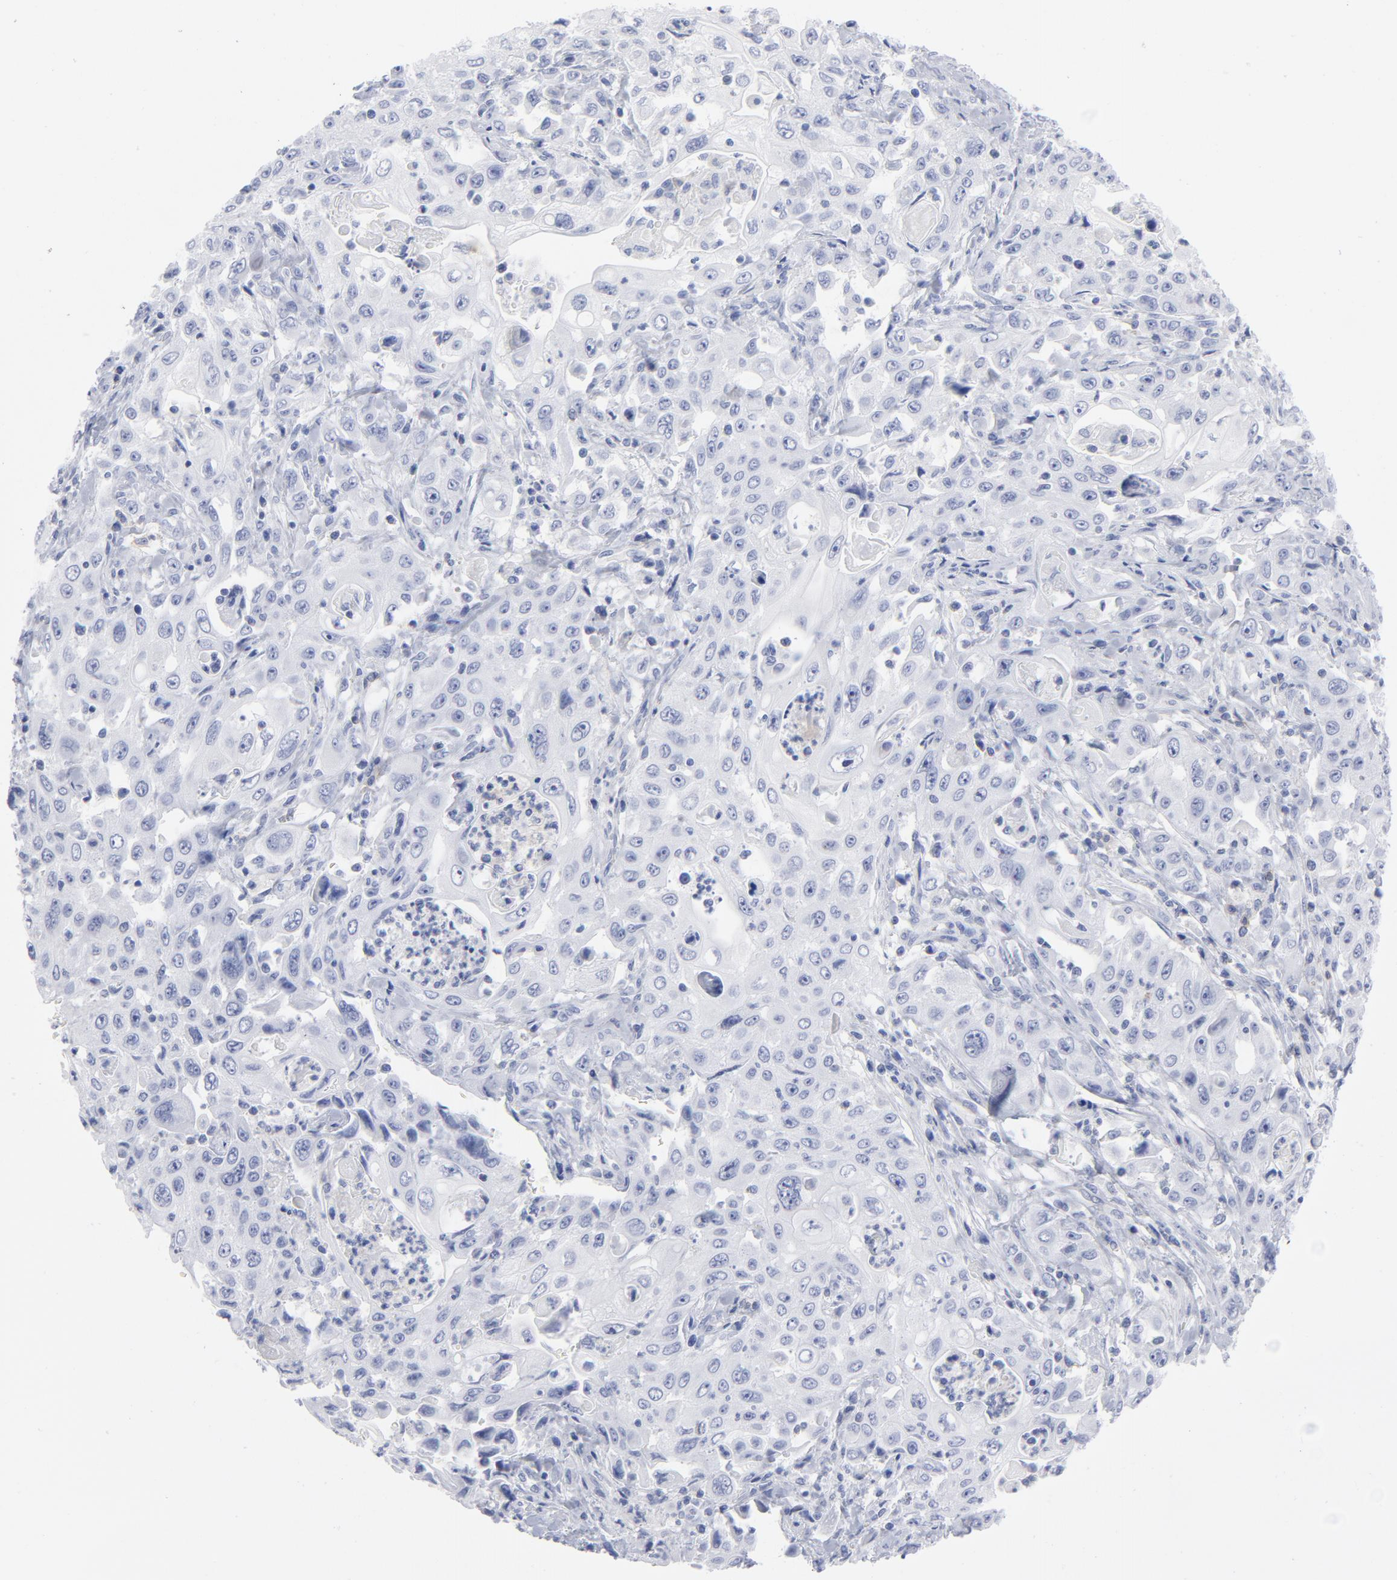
{"staining": {"intensity": "negative", "quantity": "none", "location": "none"}, "tissue": "pancreatic cancer", "cell_type": "Tumor cells", "image_type": "cancer", "snomed": [{"axis": "morphology", "description": "Adenocarcinoma, NOS"}, {"axis": "topography", "description": "Pancreas"}], "caption": "Tumor cells are negative for protein expression in human pancreatic adenocarcinoma.", "gene": "P2RY8", "patient": {"sex": "male", "age": 70}}